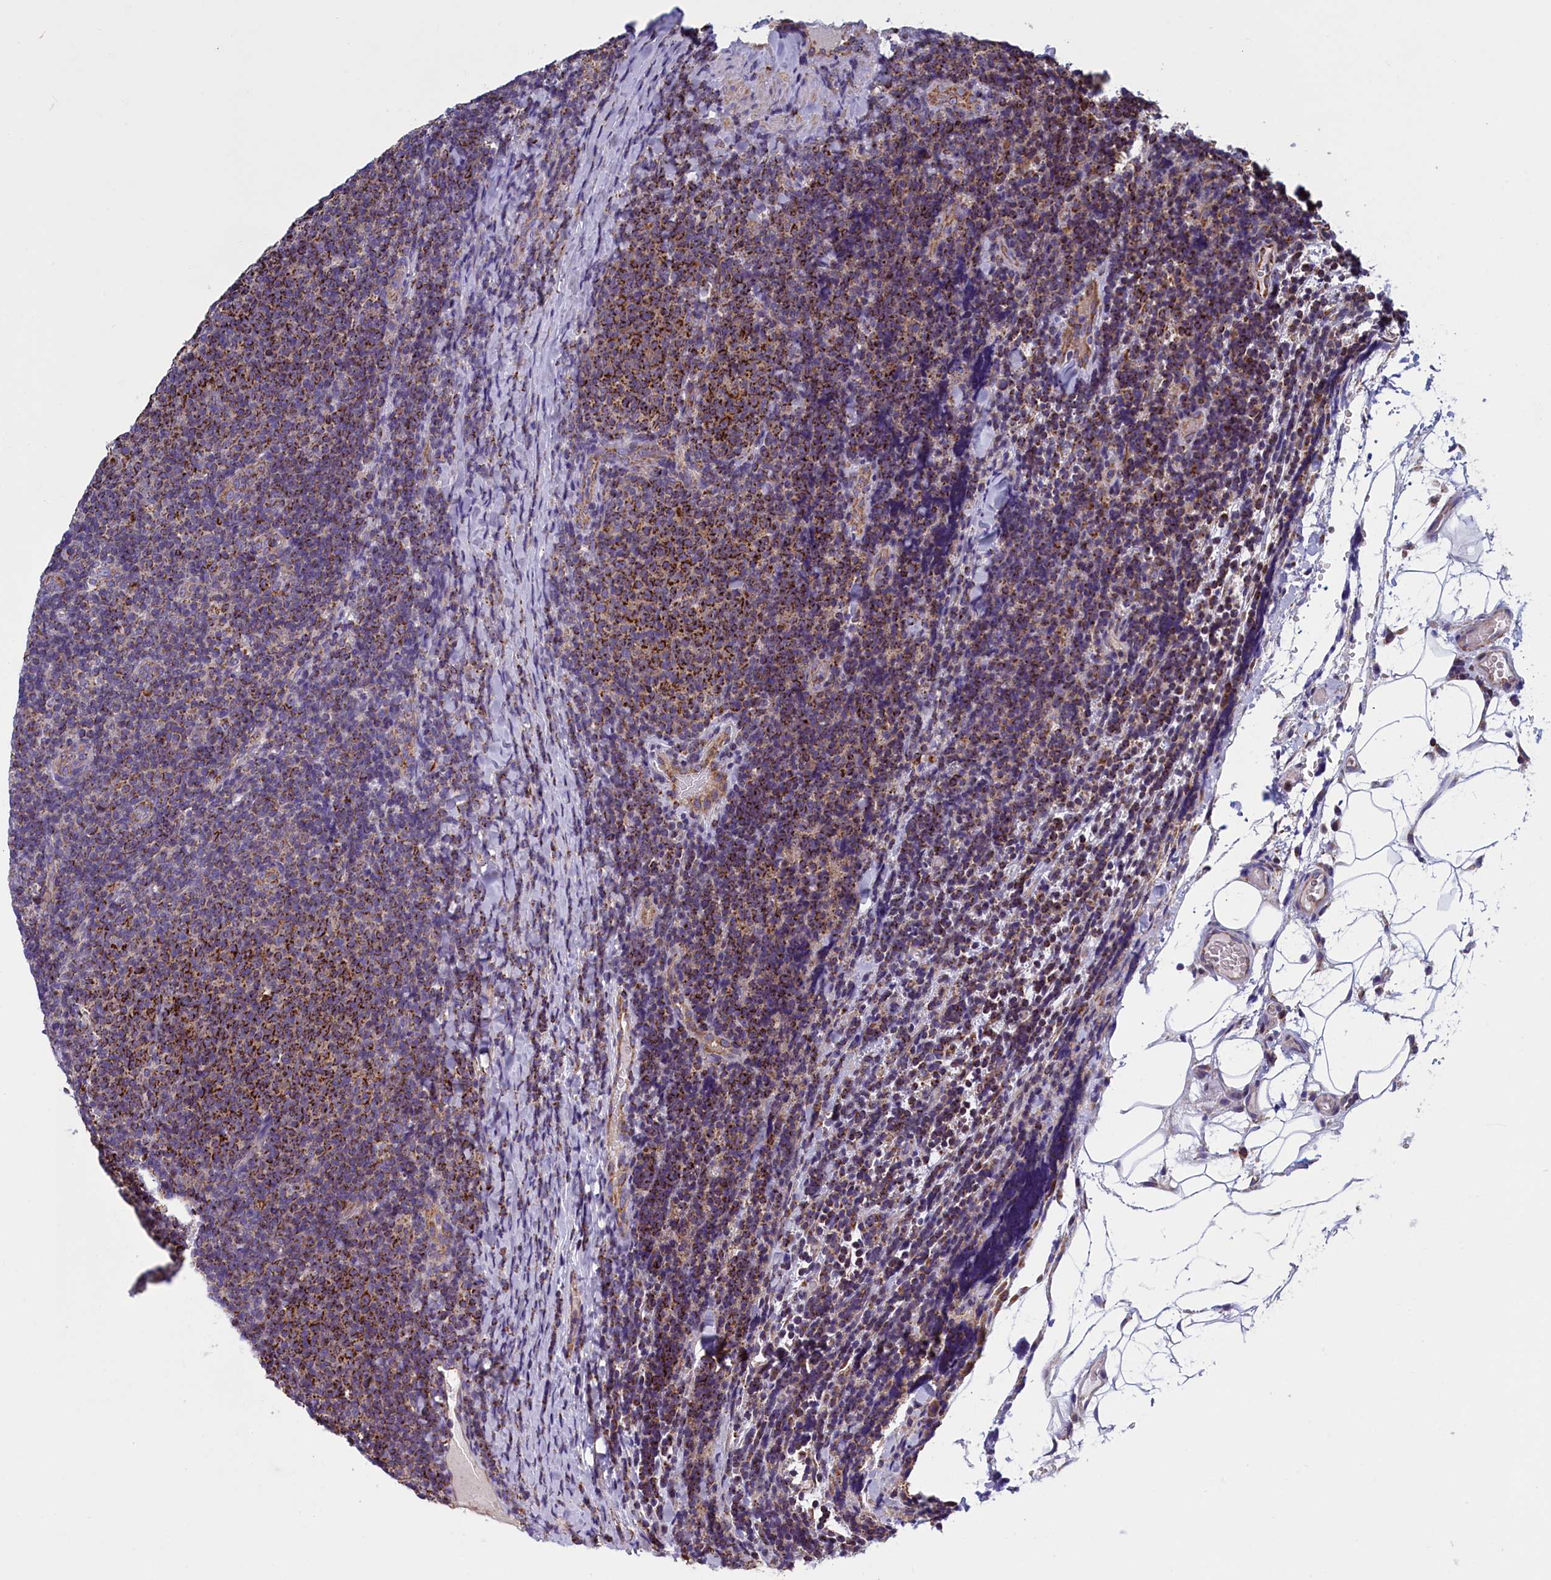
{"staining": {"intensity": "moderate", "quantity": ">75%", "location": "cytoplasmic/membranous"}, "tissue": "lymphoma", "cell_type": "Tumor cells", "image_type": "cancer", "snomed": [{"axis": "morphology", "description": "Malignant lymphoma, non-Hodgkin's type, Low grade"}, {"axis": "topography", "description": "Lymph node"}], "caption": "The immunohistochemical stain highlights moderate cytoplasmic/membranous staining in tumor cells of lymphoma tissue.", "gene": "IFT122", "patient": {"sex": "male", "age": 66}}